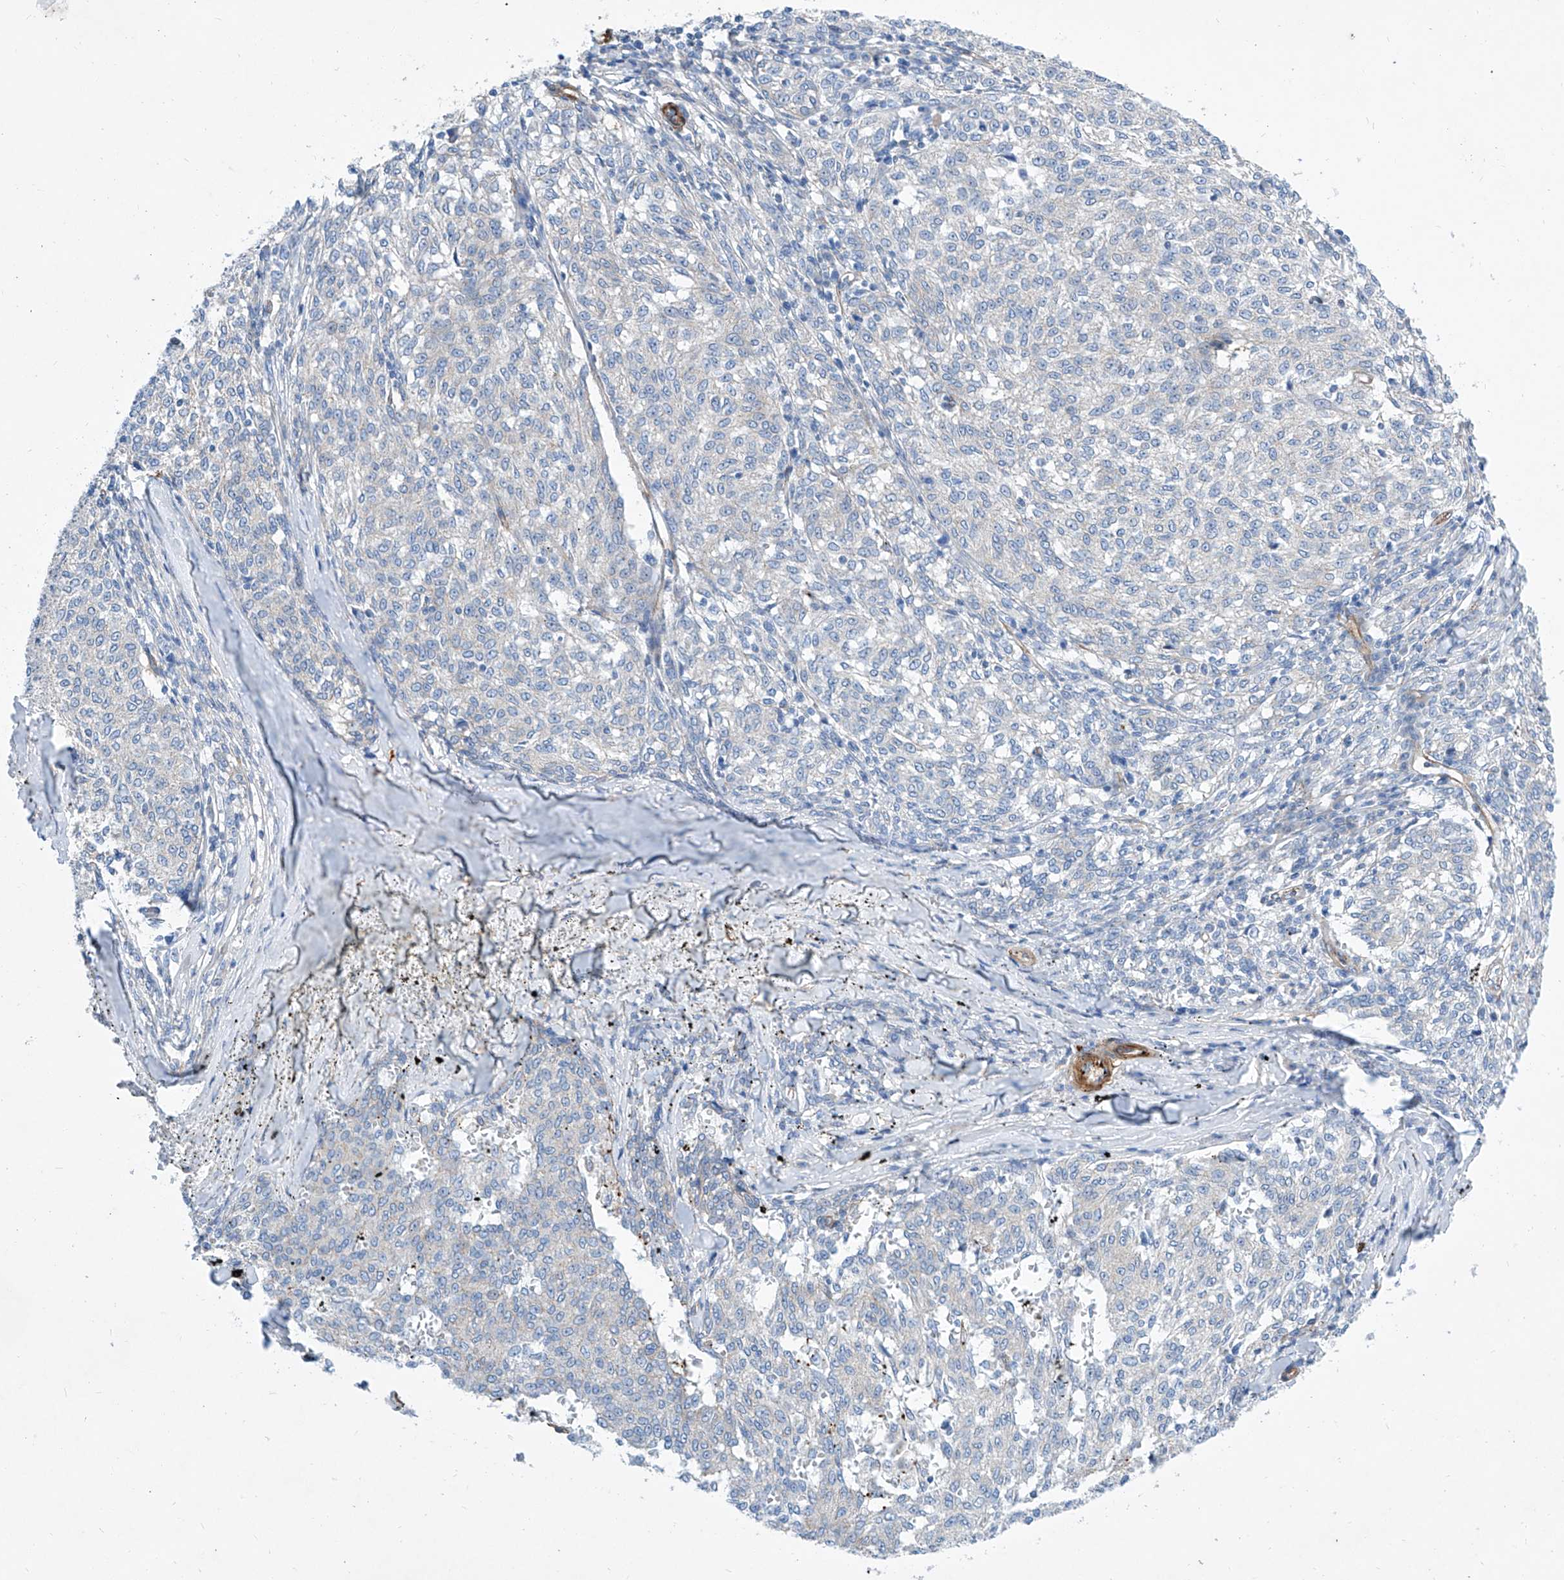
{"staining": {"intensity": "negative", "quantity": "none", "location": "none"}, "tissue": "melanoma", "cell_type": "Tumor cells", "image_type": "cancer", "snomed": [{"axis": "morphology", "description": "Malignant melanoma, NOS"}, {"axis": "topography", "description": "Skin"}], "caption": "A high-resolution histopathology image shows immunohistochemistry staining of malignant melanoma, which shows no significant positivity in tumor cells.", "gene": "TAS2R60", "patient": {"sex": "female", "age": 72}}